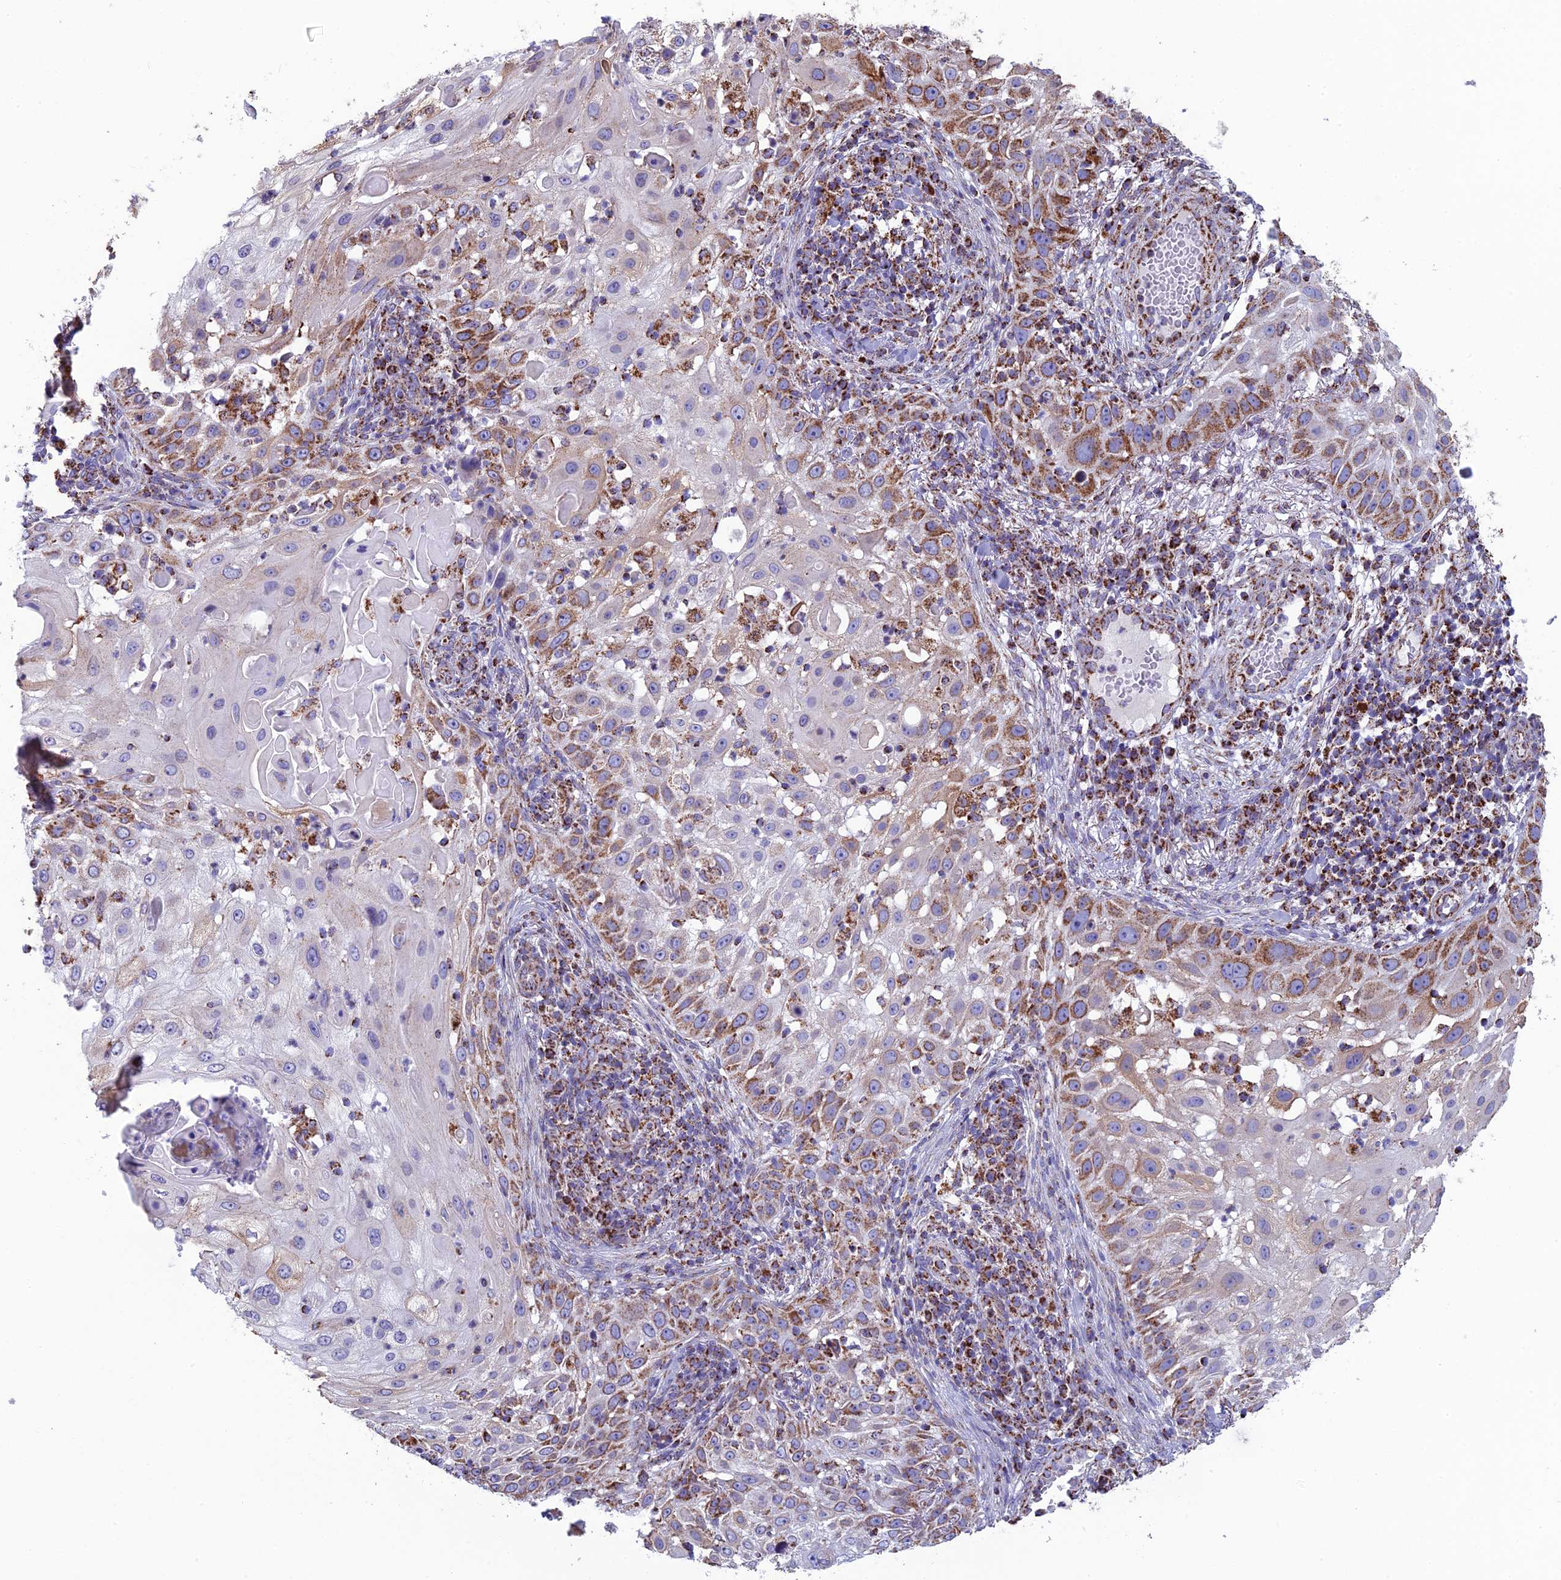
{"staining": {"intensity": "strong", "quantity": "25%-75%", "location": "cytoplasmic/membranous"}, "tissue": "skin cancer", "cell_type": "Tumor cells", "image_type": "cancer", "snomed": [{"axis": "morphology", "description": "Squamous cell carcinoma, NOS"}, {"axis": "topography", "description": "Skin"}], "caption": "Human skin squamous cell carcinoma stained with a protein marker demonstrates strong staining in tumor cells.", "gene": "CS", "patient": {"sex": "female", "age": 44}}